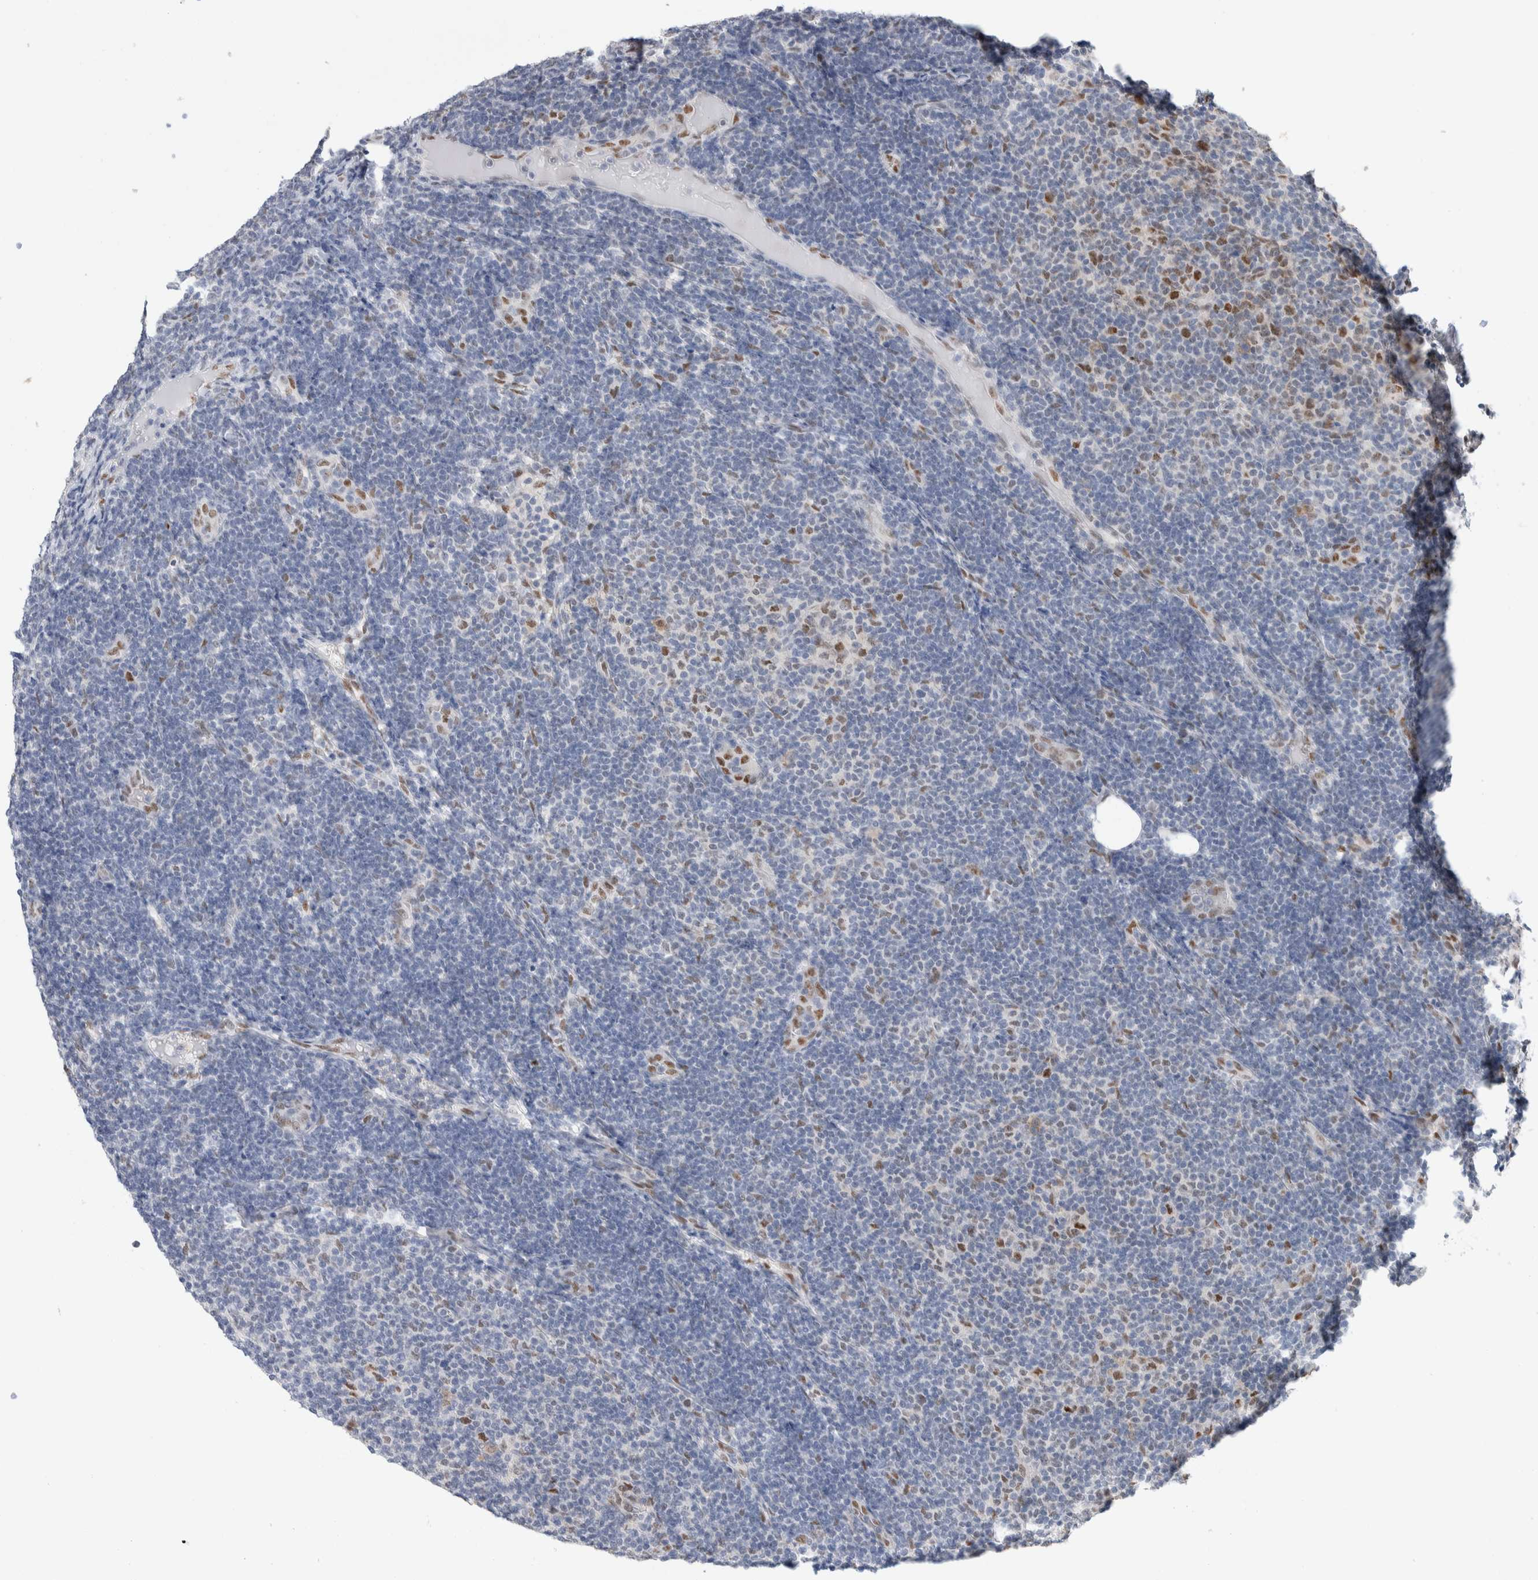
{"staining": {"intensity": "moderate", "quantity": "<25%", "location": "nuclear"}, "tissue": "lymphoma", "cell_type": "Tumor cells", "image_type": "cancer", "snomed": [{"axis": "morphology", "description": "Malignant lymphoma, non-Hodgkin's type, Low grade"}, {"axis": "topography", "description": "Lymph node"}], "caption": "Protein staining of low-grade malignant lymphoma, non-Hodgkin's type tissue reveals moderate nuclear staining in about <25% of tumor cells.", "gene": "PRMT1", "patient": {"sex": "male", "age": 83}}